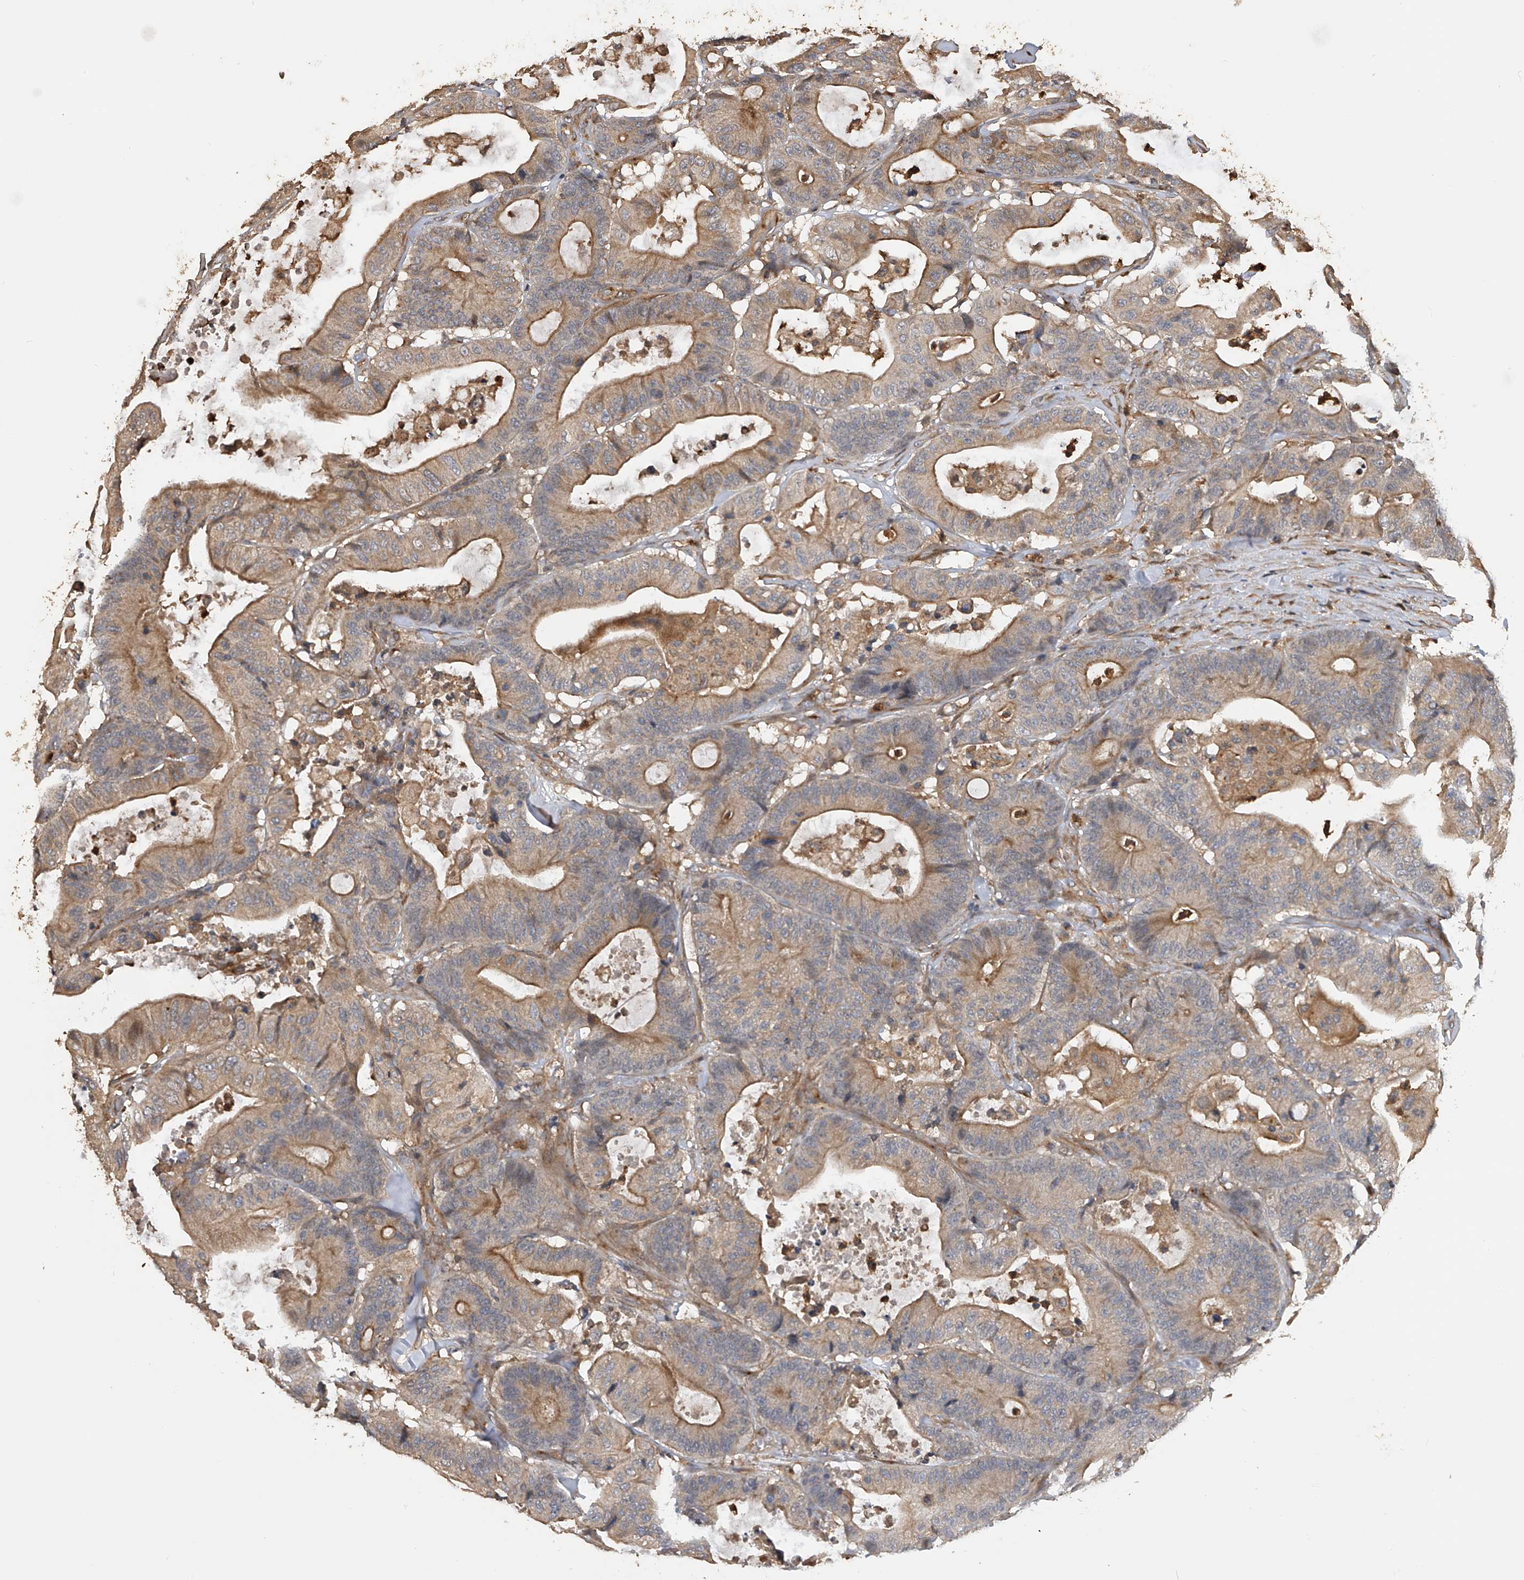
{"staining": {"intensity": "moderate", "quantity": "25%-75%", "location": "cytoplasmic/membranous"}, "tissue": "colorectal cancer", "cell_type": "Tumor cells", "image_type": "cancer", "snomed": [{"axis": "morphology", "description": "Adenocarcinoma, NOS"}, {"axis": "topography", "description": "Colon"}], "caption": "DAB immunohistochemical staining of human colorectal cancer (adenocarcinoma) demonstrates moderate cytoplasmic/membranous protein expression in about 25%-75% of tumor cells. The staining is performed using DAB (3,3'-diaminobenzidine) brown chromogen to label protein expression. The nuclei are counter-stained blue using hematoxylin.", "gene": "PTPRA", "patient": {"sex": "female", "age": 84}}